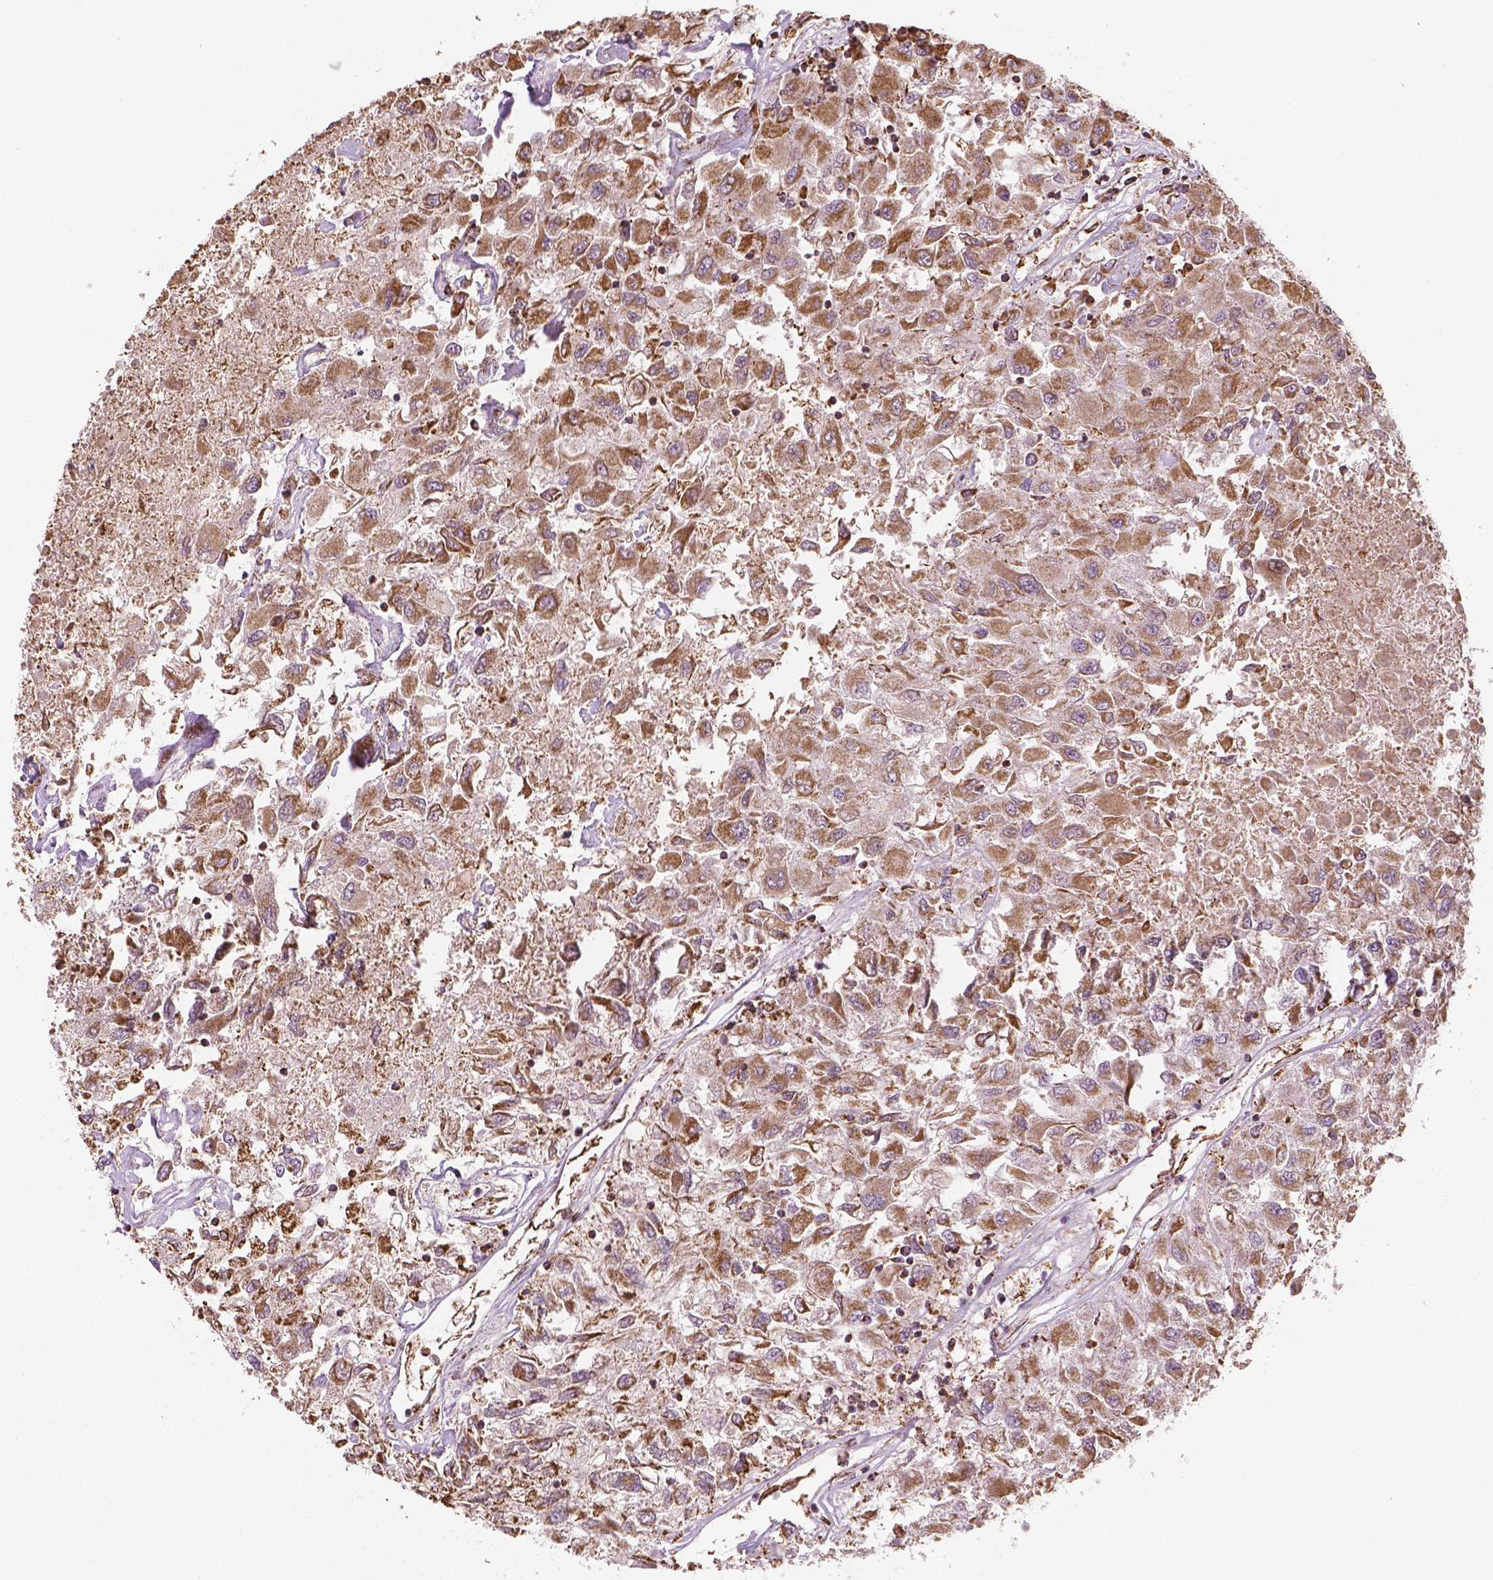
{"staining": {"intensity": "moderate", "quantity": ">75%", "location": "cytoplasmic/membranous"}, "tissue": "renal cancer", "cell_type": "Tumor cells", "image_type": "cancer", "snomed": [{"axis": "morphology", "description": "Adenocarcinoma, NOS"}, {"axis": "topography", "description": "Kidney"}], "caption": "The micrograph demonstrates immunohistochemical staining of renal adenocarcinoma. There is moderate cytoplasmic/membranous expression is present in approximately >75% of tumor cells.", "gene": "HS3ST3A1", "patient": {"sex": "female", "age": 76}}